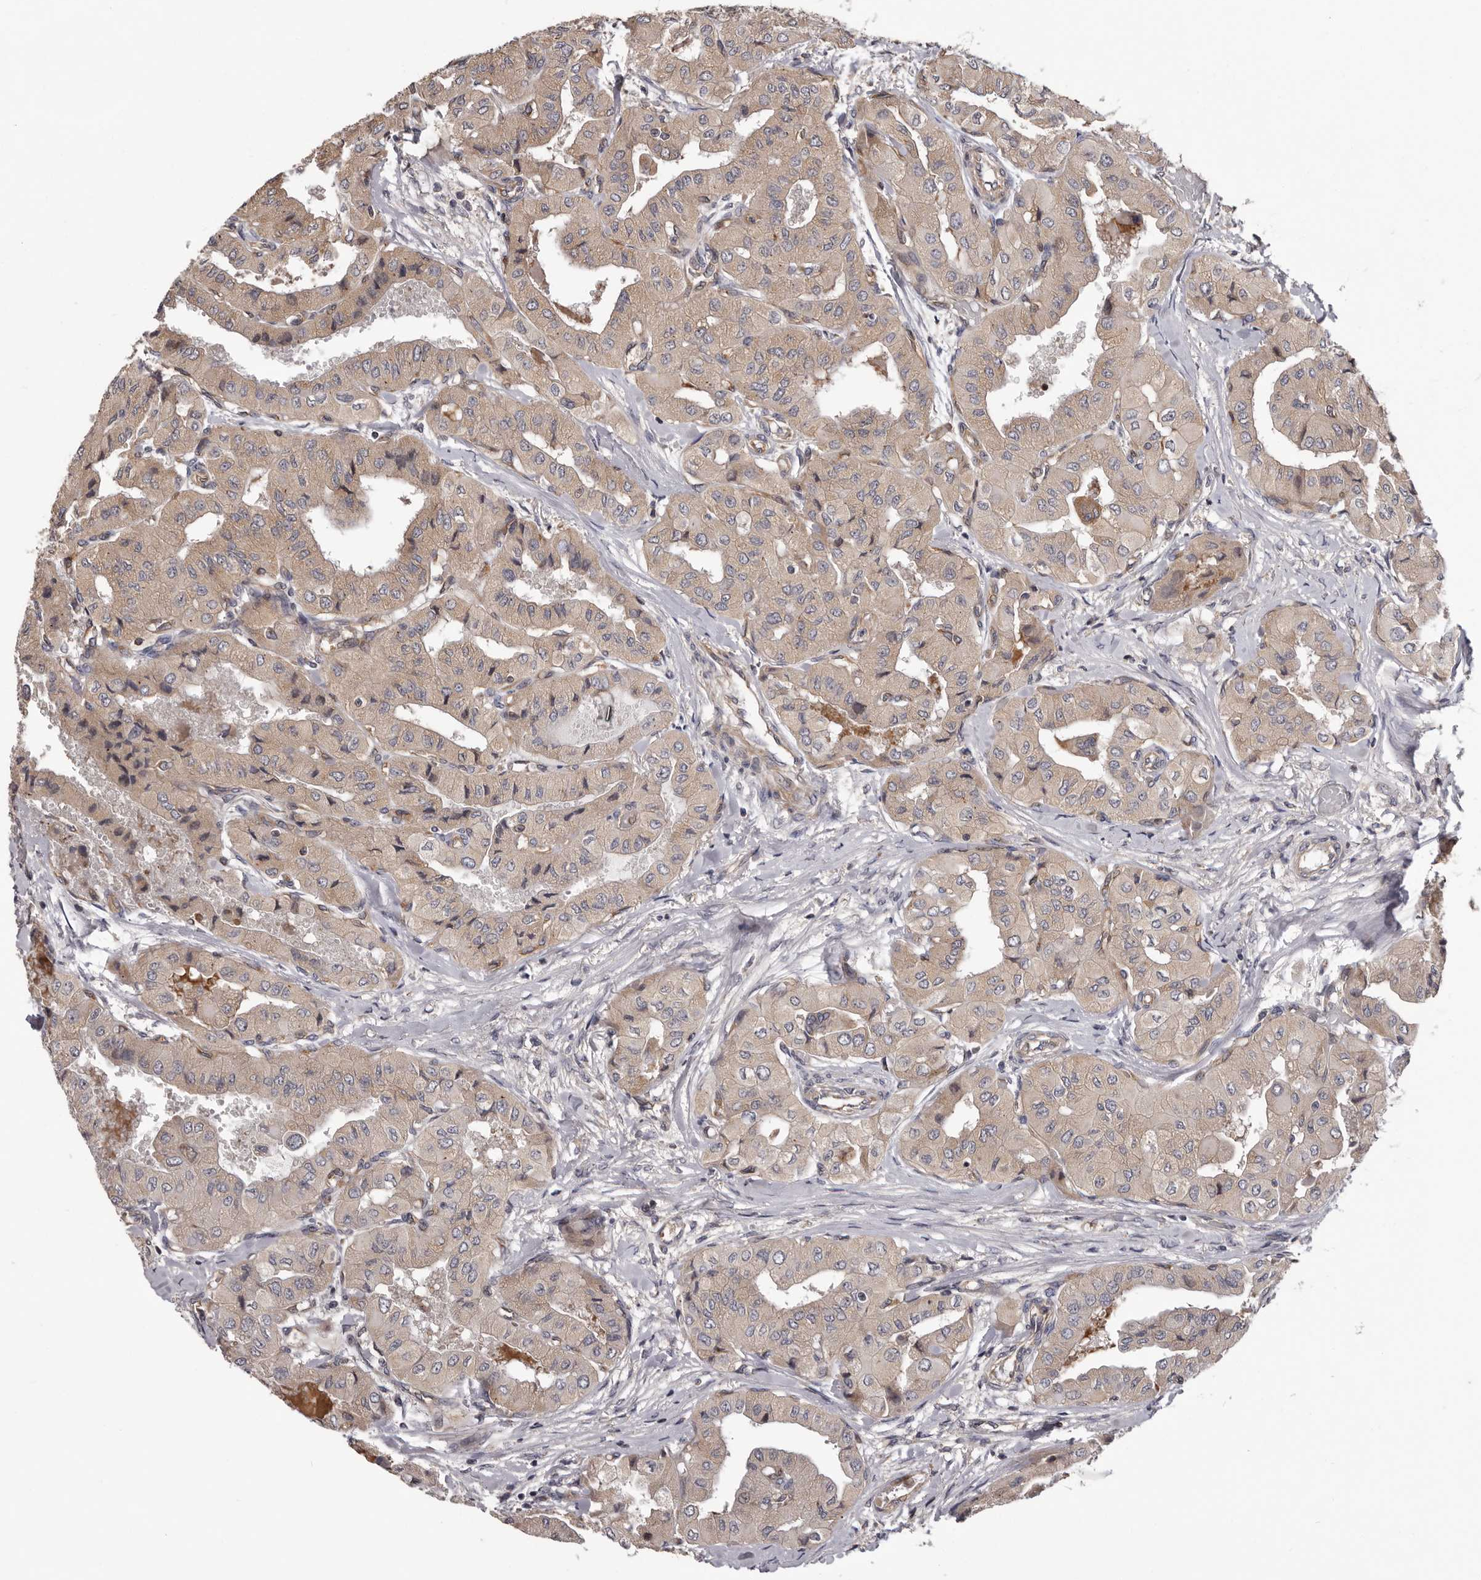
{"staining": {"intensity": "weak", "quantity": ">75%", "location": "cytoplasmic/membranous"}, "tissue": "thyroid cancer", "cell_type": "Tumor cells", "image_type": "cancer", "snomed": [{"axis": "morphology", "description": "Papillary adenocarcinoma, NOS"}, {"axis": "topography", "description": "Thyroid gland"}], "caption": "This photomicrograph reveals IHC staining of human thyroid papillary adenocarcinoma, with low weak cytoplasmic/membranous expression in about >75% of tumor cells.", "gene": "VPS37A", "patient": {"sex": "female", "age": 59}}